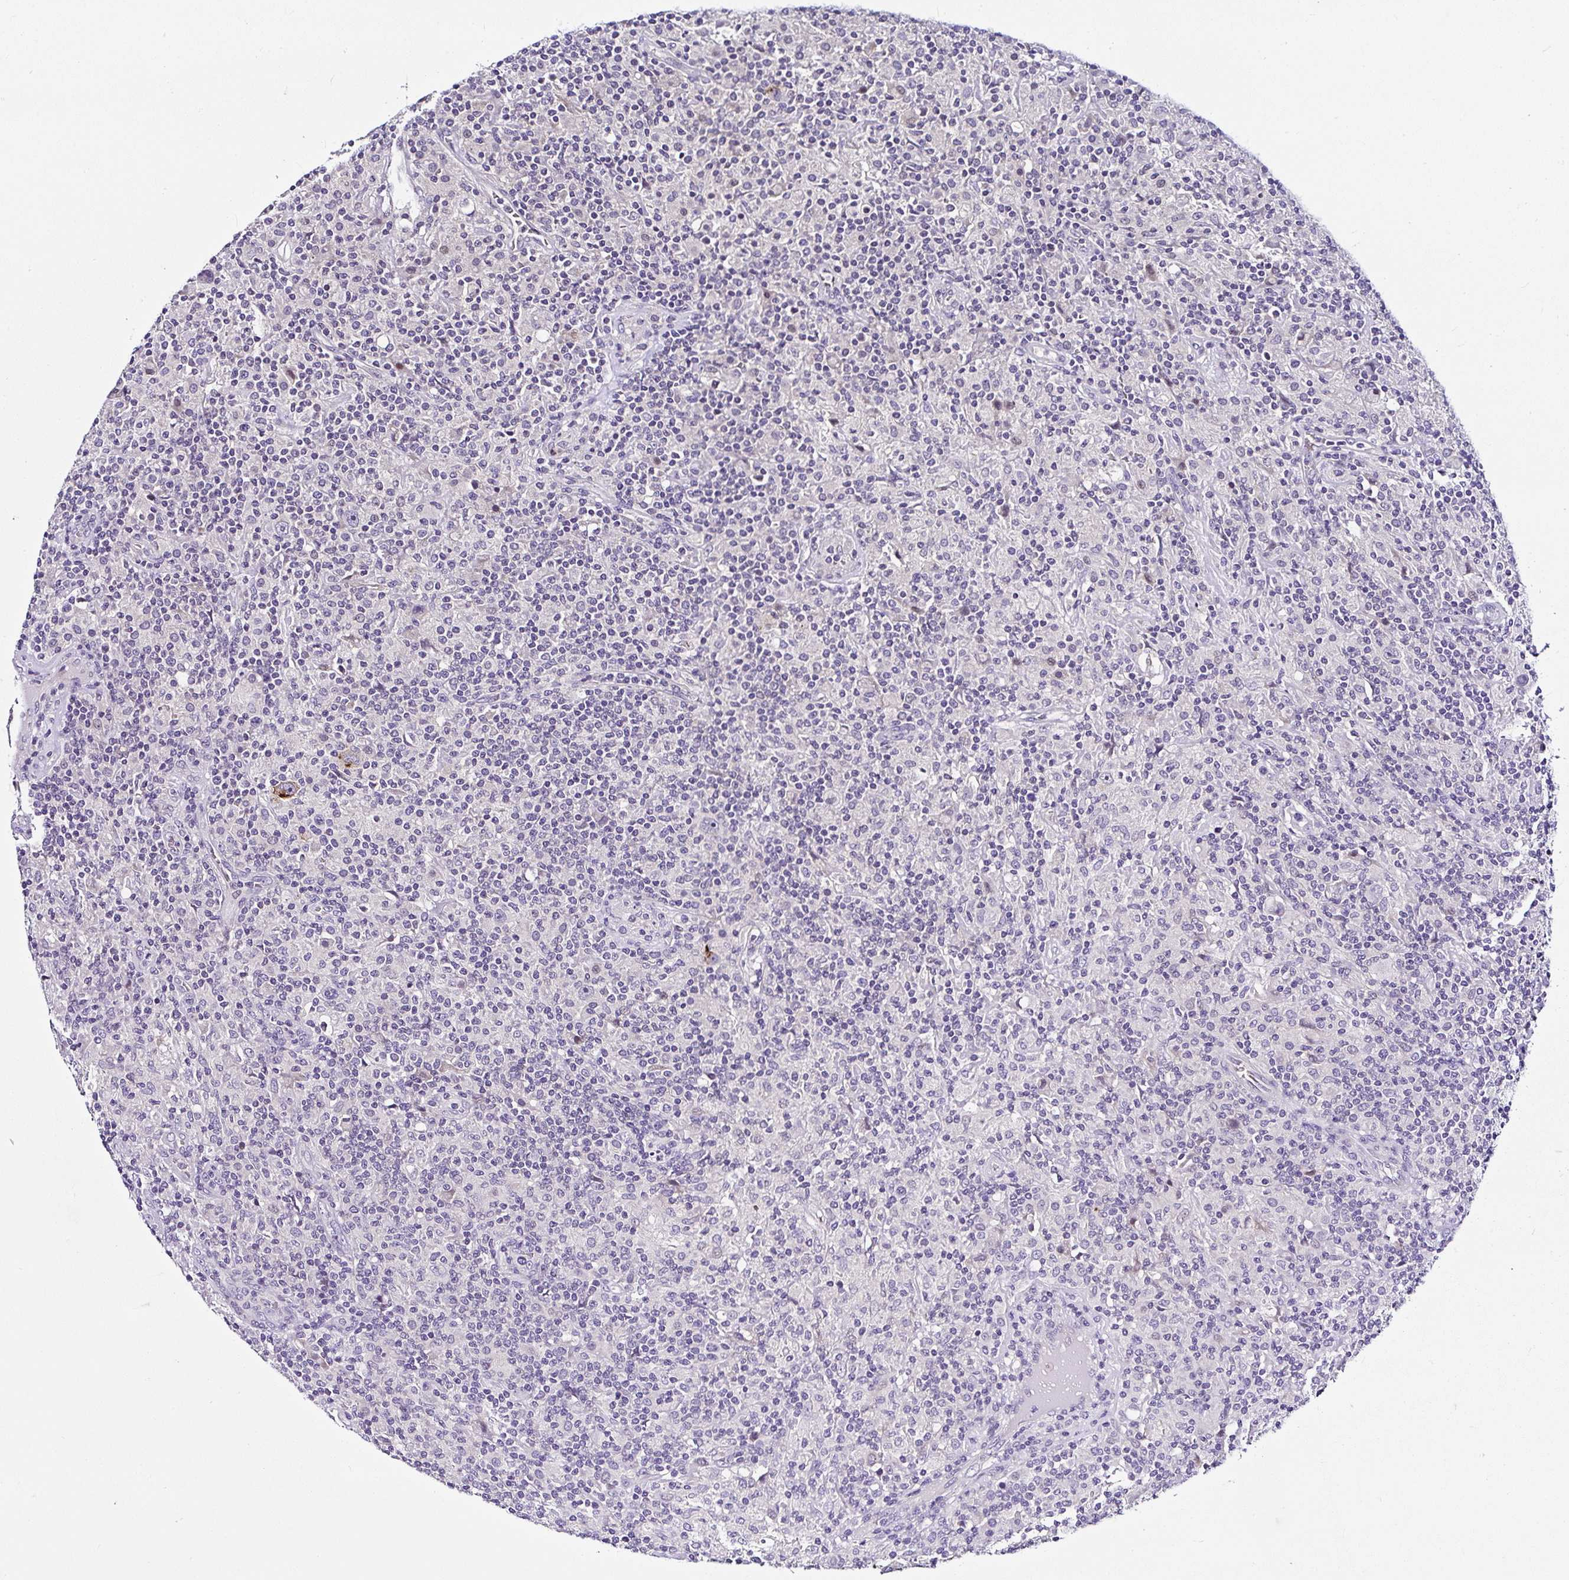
{"staining": {"intensity": "negative", "quantity": "none", "location": "none"}, "tissue": "lymphoma", "cell_type": "Tumor cells", "image_type": "cancer", "snomed": [{"axis": "morphology", "description": "Hodgkin's disease, NOS"}, {"axis": "topography", "description": "Lymph node"}], "caption": "A histopathology image of lymphoma stained for a protein reveals no brown staining in tumor cells.", "gene": "DEPDC5", "patient": {"sex": "male", "age": 70}}